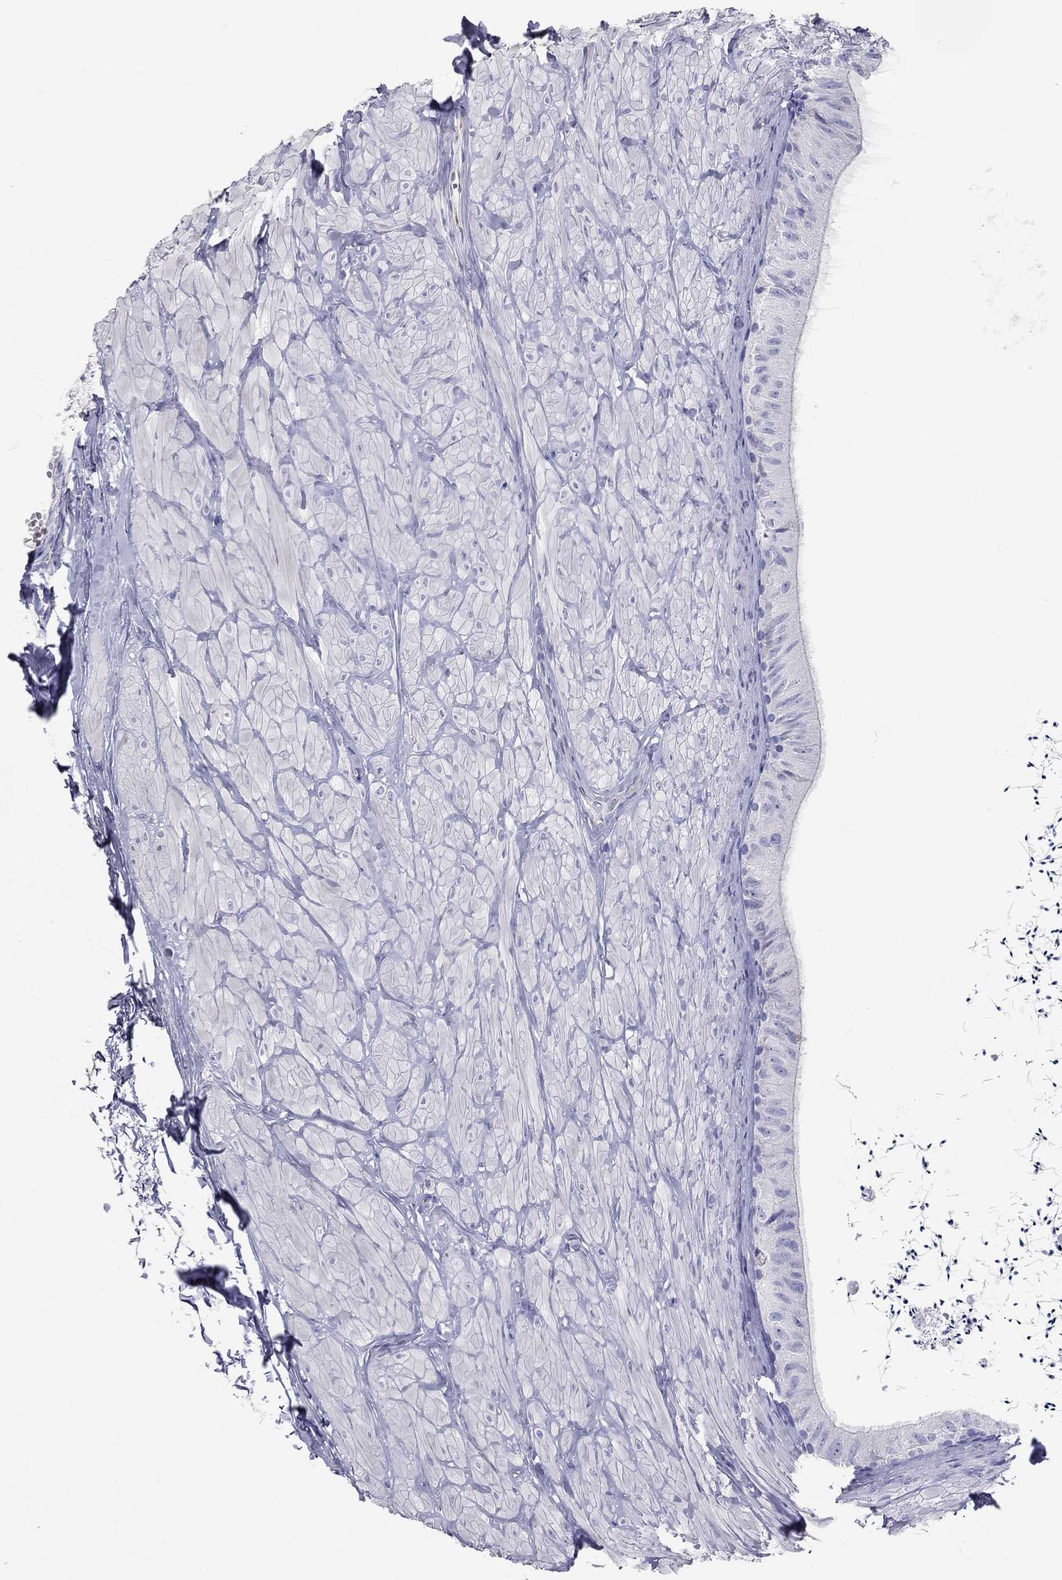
{"staining": {"intensity": "negative", "quantity": "none", "location": "none"}, "tissue": "epididymis", "cell_type": "Glandular cells", "image_type": "normal", "snomed": [{"axis": "morphology", "description": "Normal tissue, NOS"}, {"axis": "topography", "description": "Epididymis"}], "caption": "Immunohistochemistry photomicrograph of unremarkable epididymis: human epididymis stained with DAB (3,3'-diaminobenzidine) exhibits no significant protein positivity in glandular cells.", "gene": "PCDHGC5", "patient": {"sex": "male", "age": 32}}